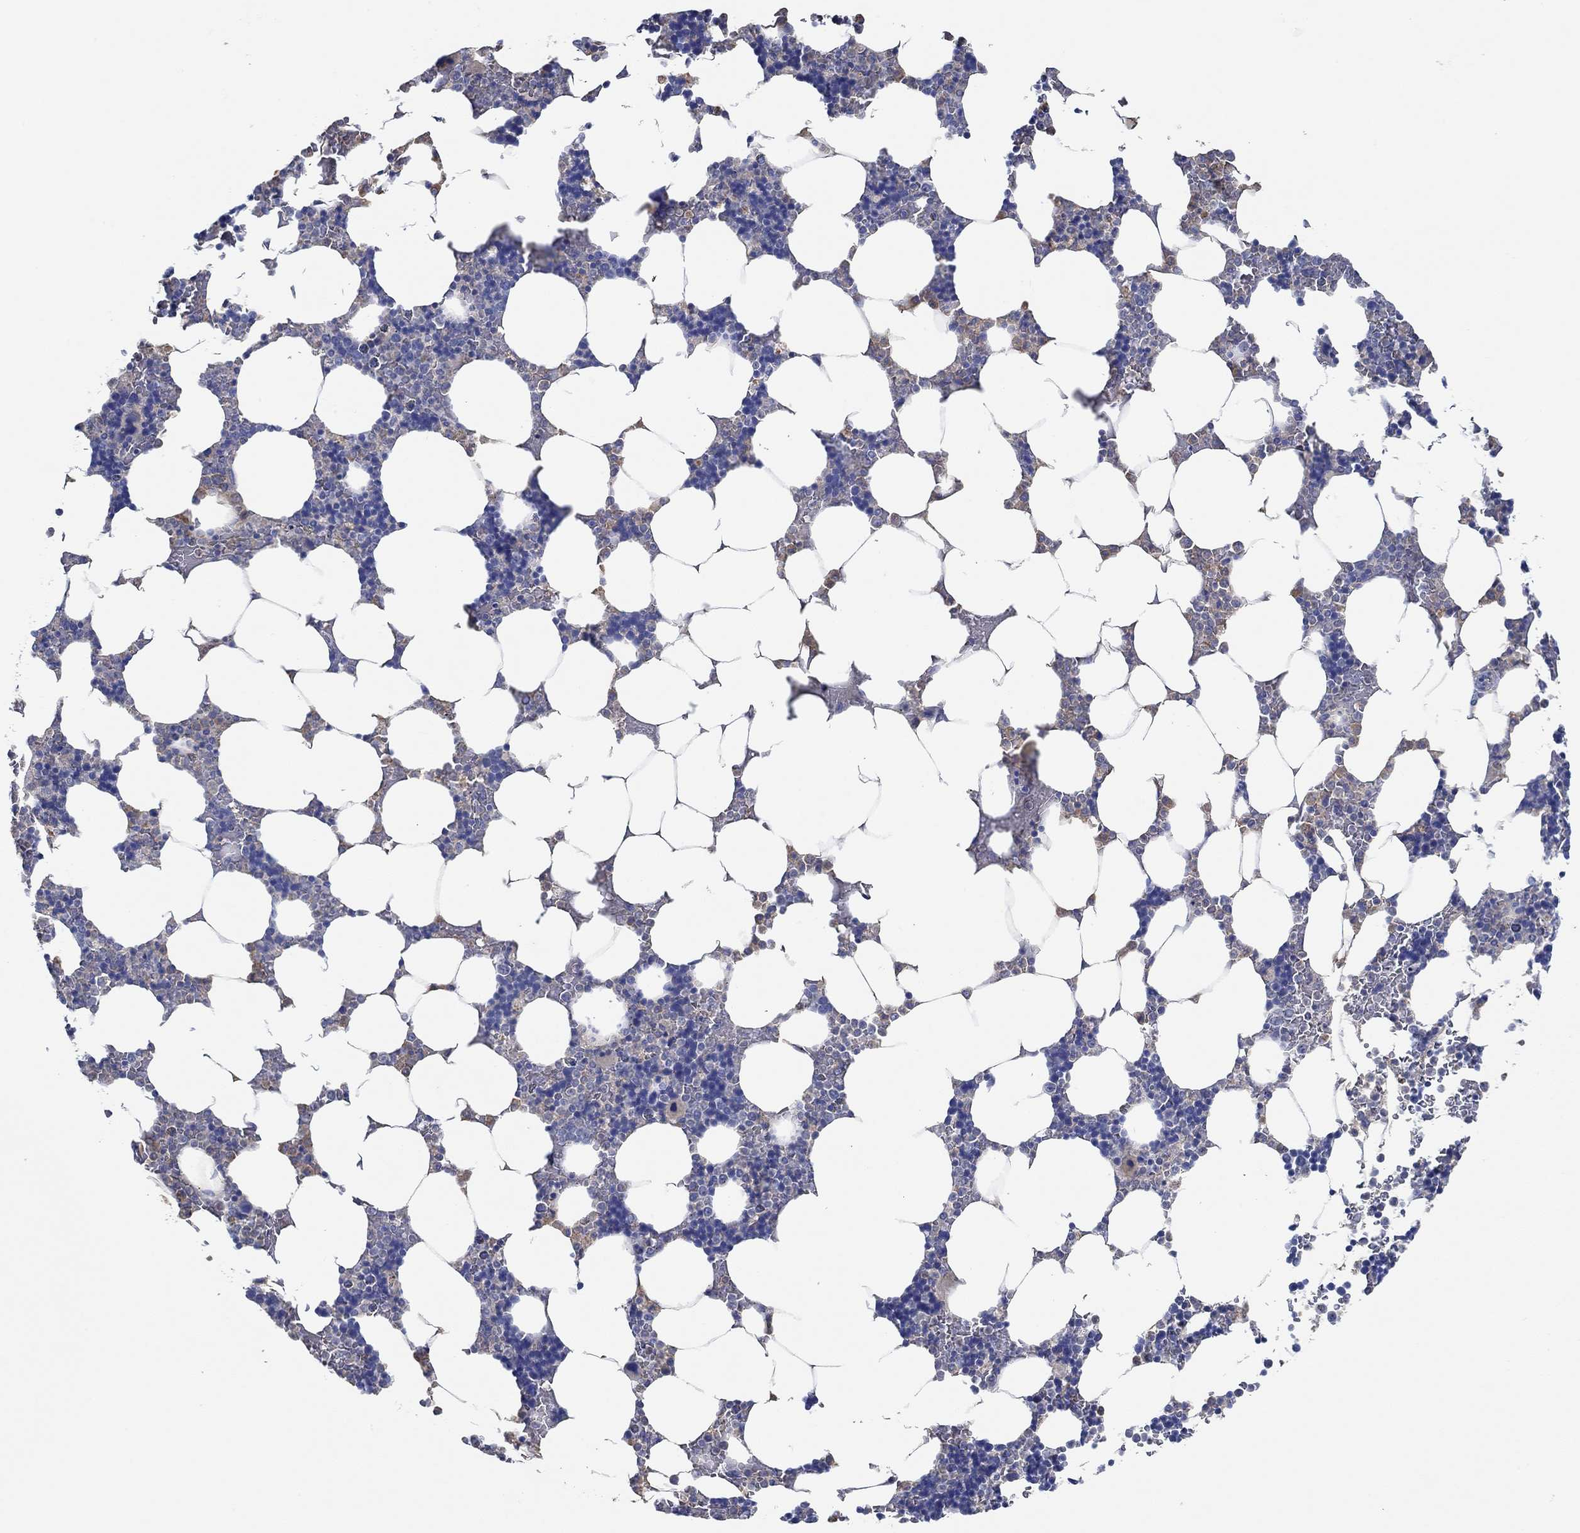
{"staining": {"intensity": "moderate", "quantity": "<25%", "location": "cytoplasmic/membranous"}, "tissue": "bone marrow", "cell_type": "Hematopoietic cells", "image_type": "normal", "snomed": [{"axis": "morphology", "description": "Normal tissue, NOS"}, {"axis": "topography", "description": "Bone marrow"}], "caption": "An immunohistochemistry (IHC) photomicrograph of unremarkable tissue is shown. Protein staining in brown shows moderate cytoplasmic/membranous positivity in bone marrow within hematopoietic cells.", "gene": "CPM", "patient": {"sex": "male", "age": 51}}